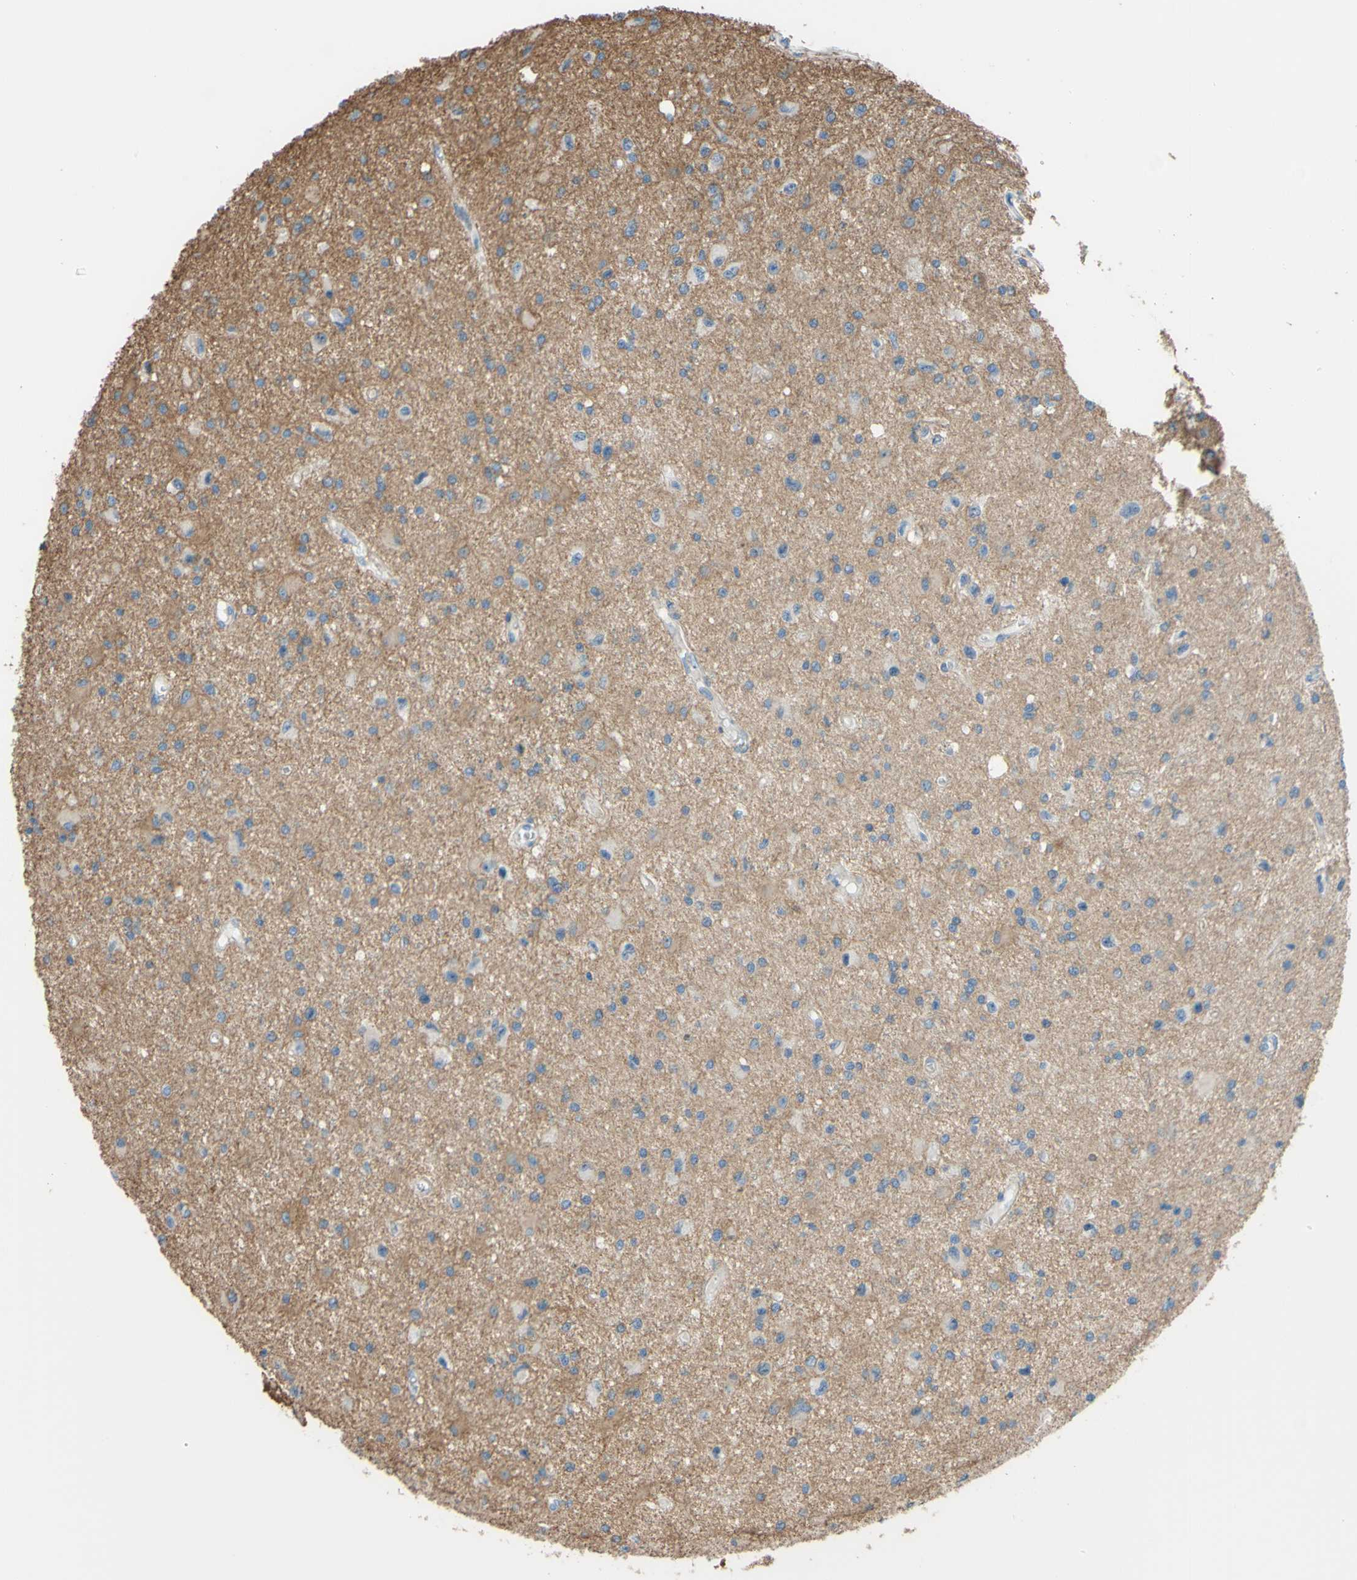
{"staining": {"intensity": "negative", "quantity": "none", "location": "none"}, "tissue": "glioma", "cell_type": "Tumor cells", "image_type": "cancer", "snomed": [{"axis": "morphology", "description": "Glioma, malignant, Low grade"}, {"axis": "topography", "description": "Brain"}], "caption": "Glioma stained for a protein using IHC exhibits no positivity tumor cells.", "gene": "ADD1", "patient": {"sex": "male", "age": 58}}